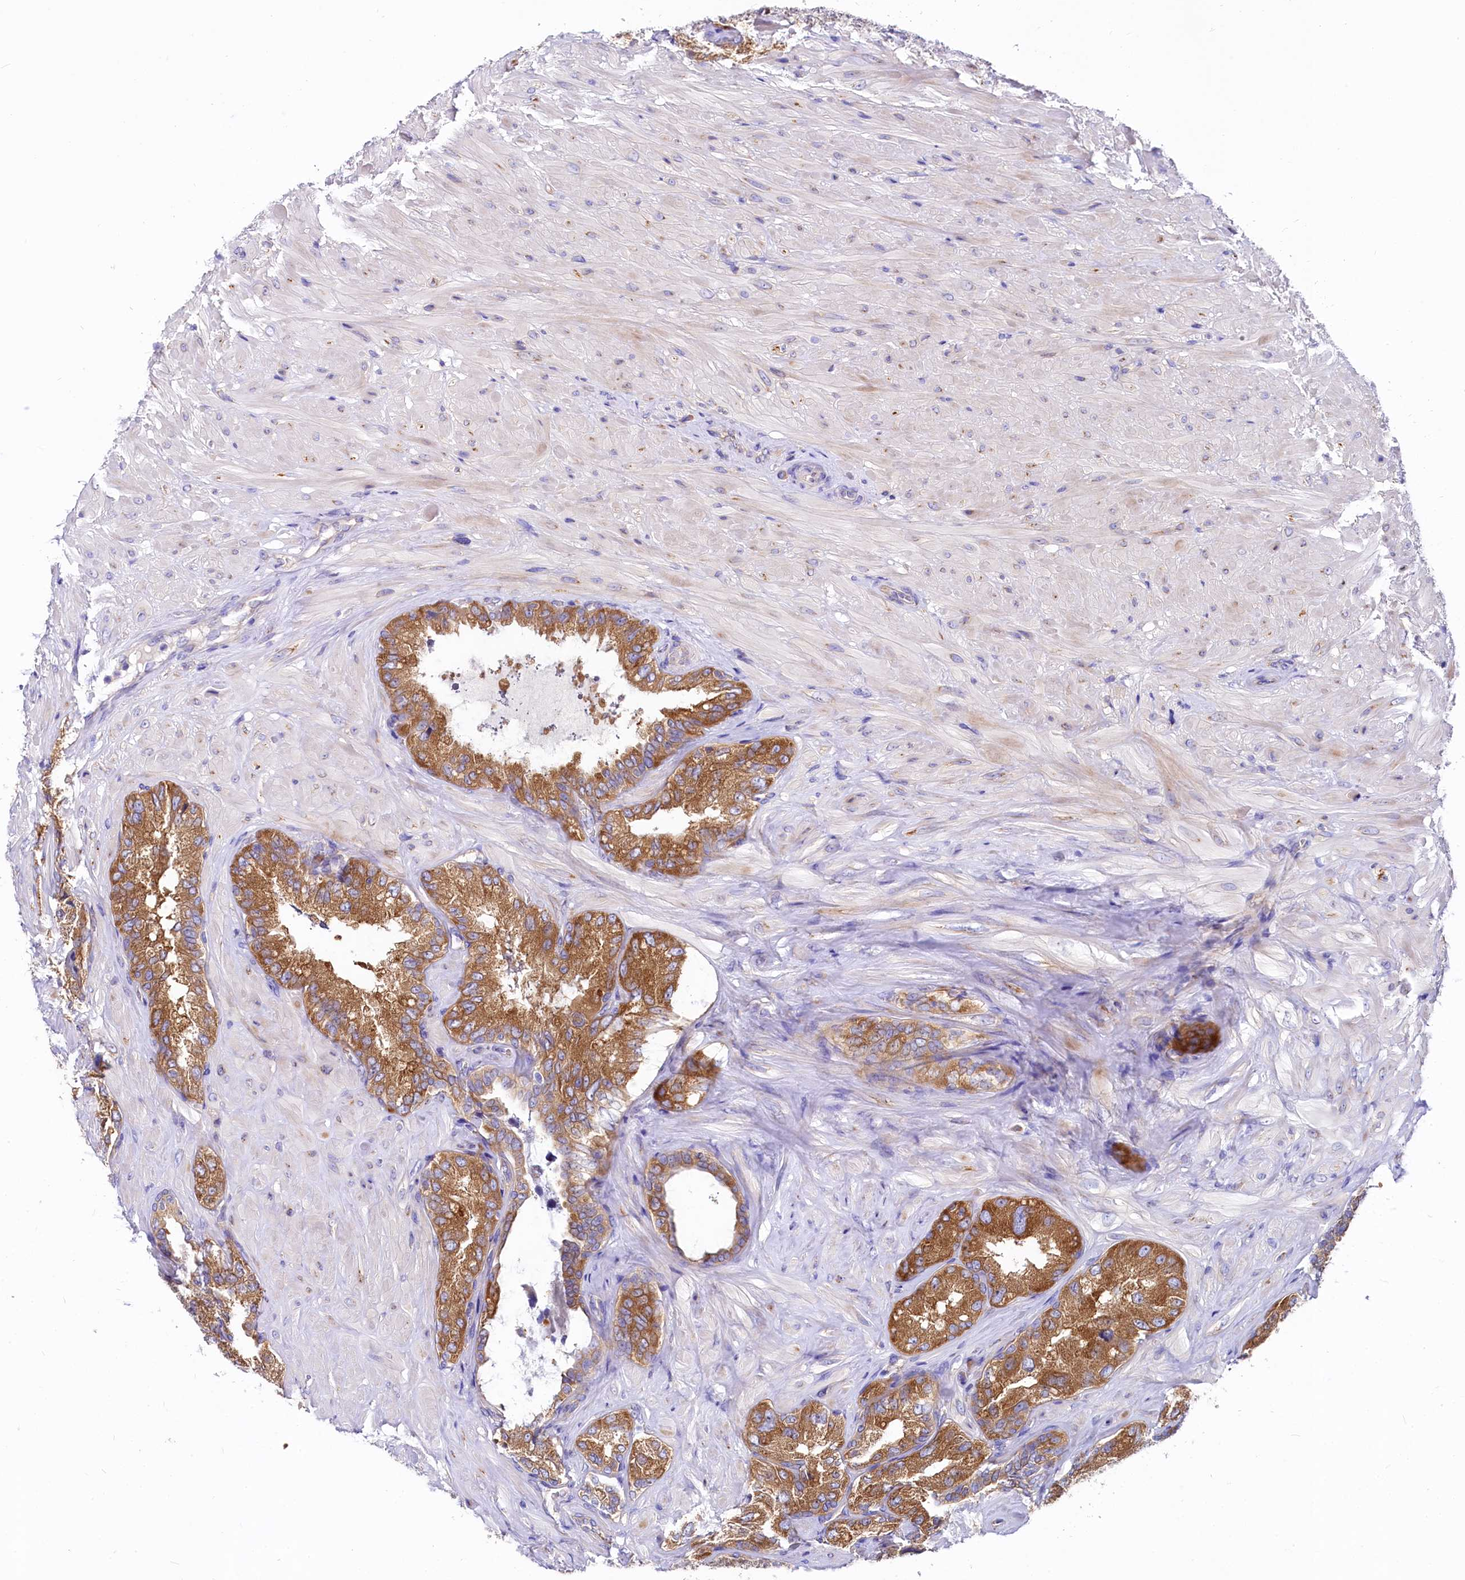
{"staining": {"intensity": "strong", "quantity": ">75%", "location": "cytoplasmic/membranous"}, "tissue": "seminal vesicle", "cell_type": "Glandular cells", "image_type": "normal", "snomed": [{"axis": "morphology", "description": "Normal tissue, NOS"}, {"axis": "topography", "description": "Seminal veicle"}, {"axis": "topography", "description": "Peripheral nerve tissue"}], "caption": "Protein staining exhibits strong cytoplasmic/membranous expression in about >75% of glandular cells in benign seminal vesicle.", "gene": "QARS1", "patient": {"sex": "male", "age": 67}}